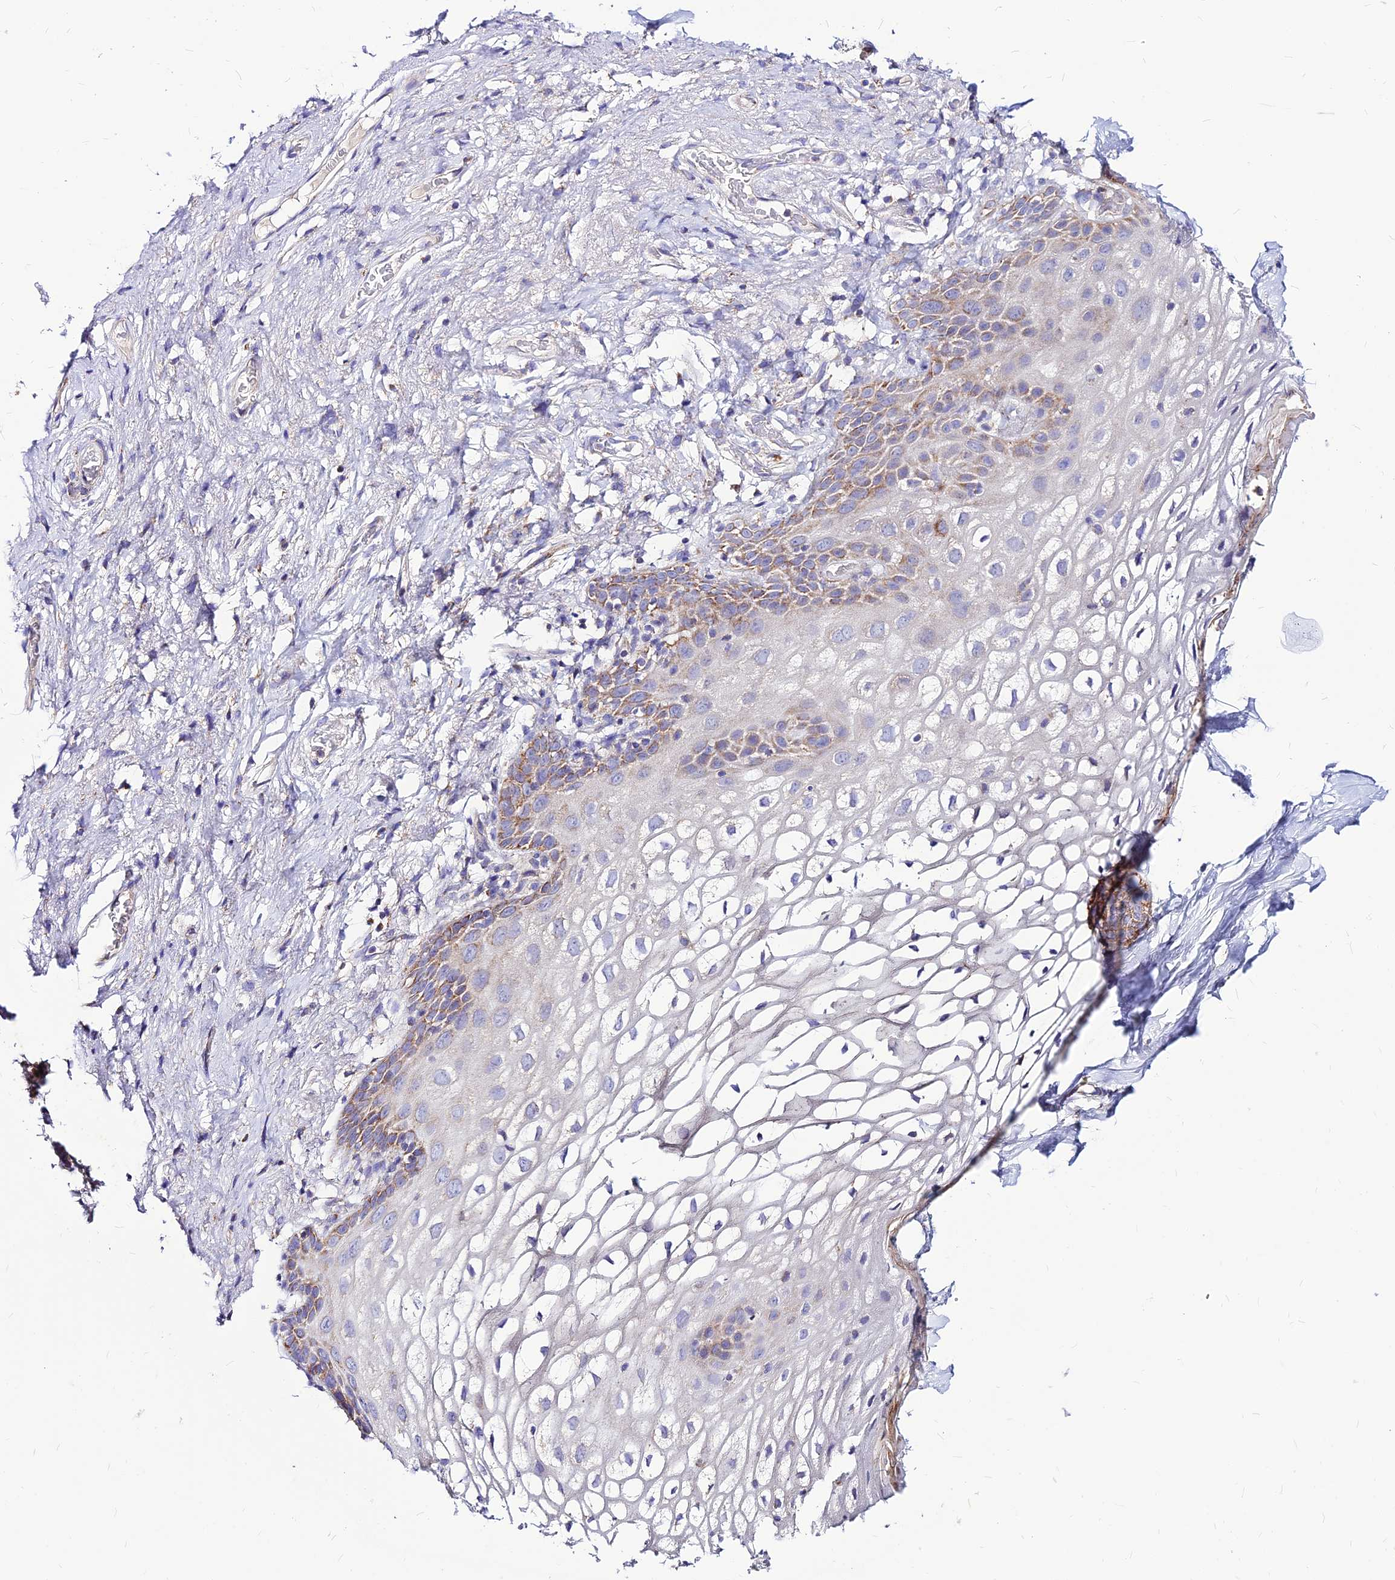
{"staining": {"intensity": "moderate", "quantity": "<25%", "location": "cytoplasmic/membranous"}, "tissue": "vagina", "cell_type": "Squamous epithelial cells", "image_type": "normal", "snomed": [{"axis": "morphology", "description": "Normal tissue, NOS"}, {"axis": "topography", "description": "Vagina"}, {"axis": "topography", "description": "Peripheral nerve tissue"}], "caption": "A brown stain highlights moderate cytoplasmic/membranous expression of a protein in squamous epithelial cells of unremarkable vagina.", "gene": "ECI1", "patient": {"sex": "female", "age": 71}}